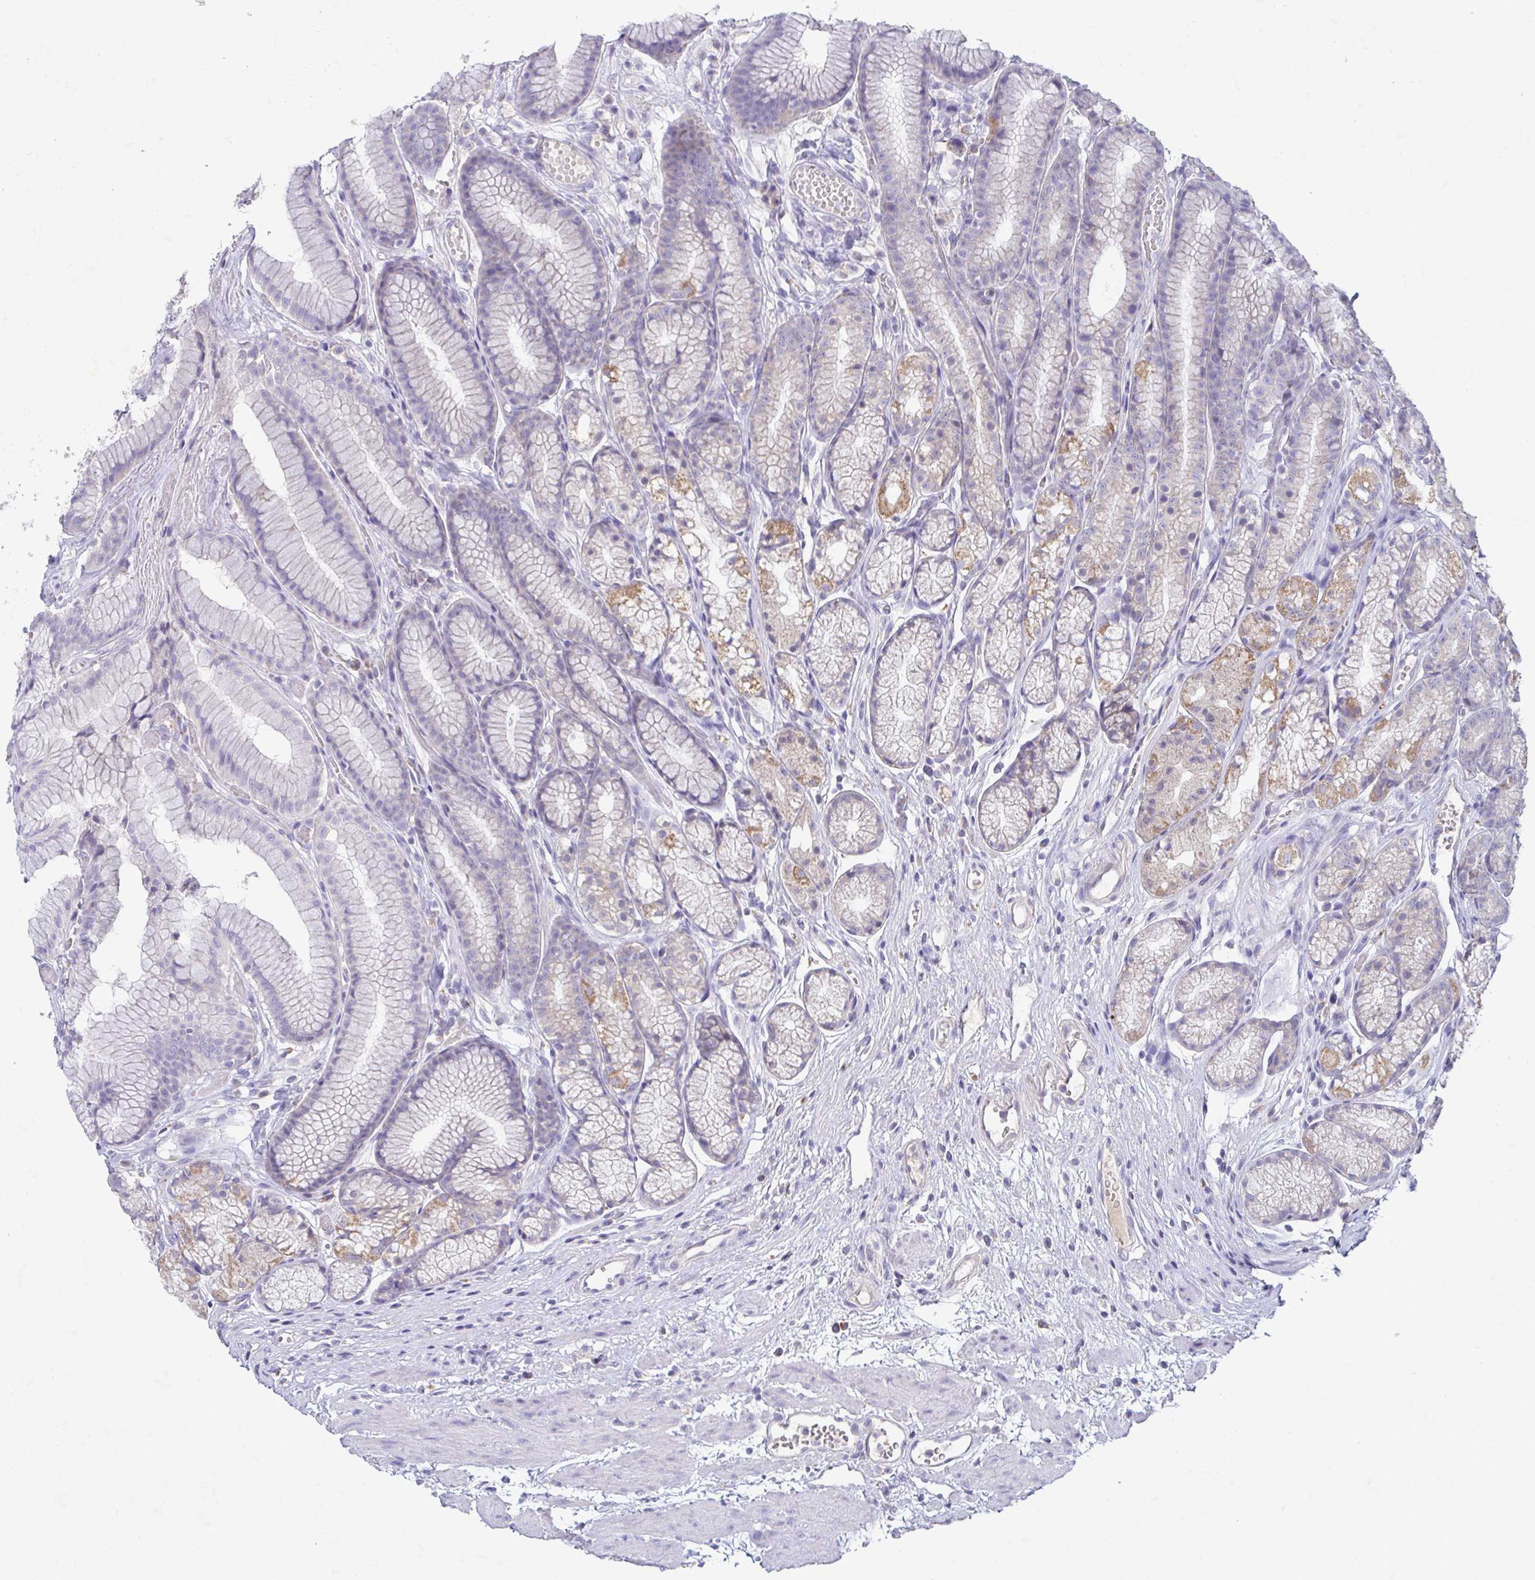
{"staining": {"intensity": "moderate", "quantity": "25%-75%", "location": "cytoplasmic/membranous"}, "tissue": "stomach", "cell_type": "Glandular cells", "image_type": "normal", "snomed": [{"axis": "morphology", "description": "Normal tissue, NOS"}, {"axis": "topography", "description": "Smooth muscle"}, {"axis": "topography", "description": "Stomach"}], "caption": "Stomach stained for a protein displays moderate cytoplasmic/membranous positivity in glandular cells. (IHC, brightfield microscopy, high magnification).", "gene": "GALNT13", "patient": {"sex": "male", "age": 70}}